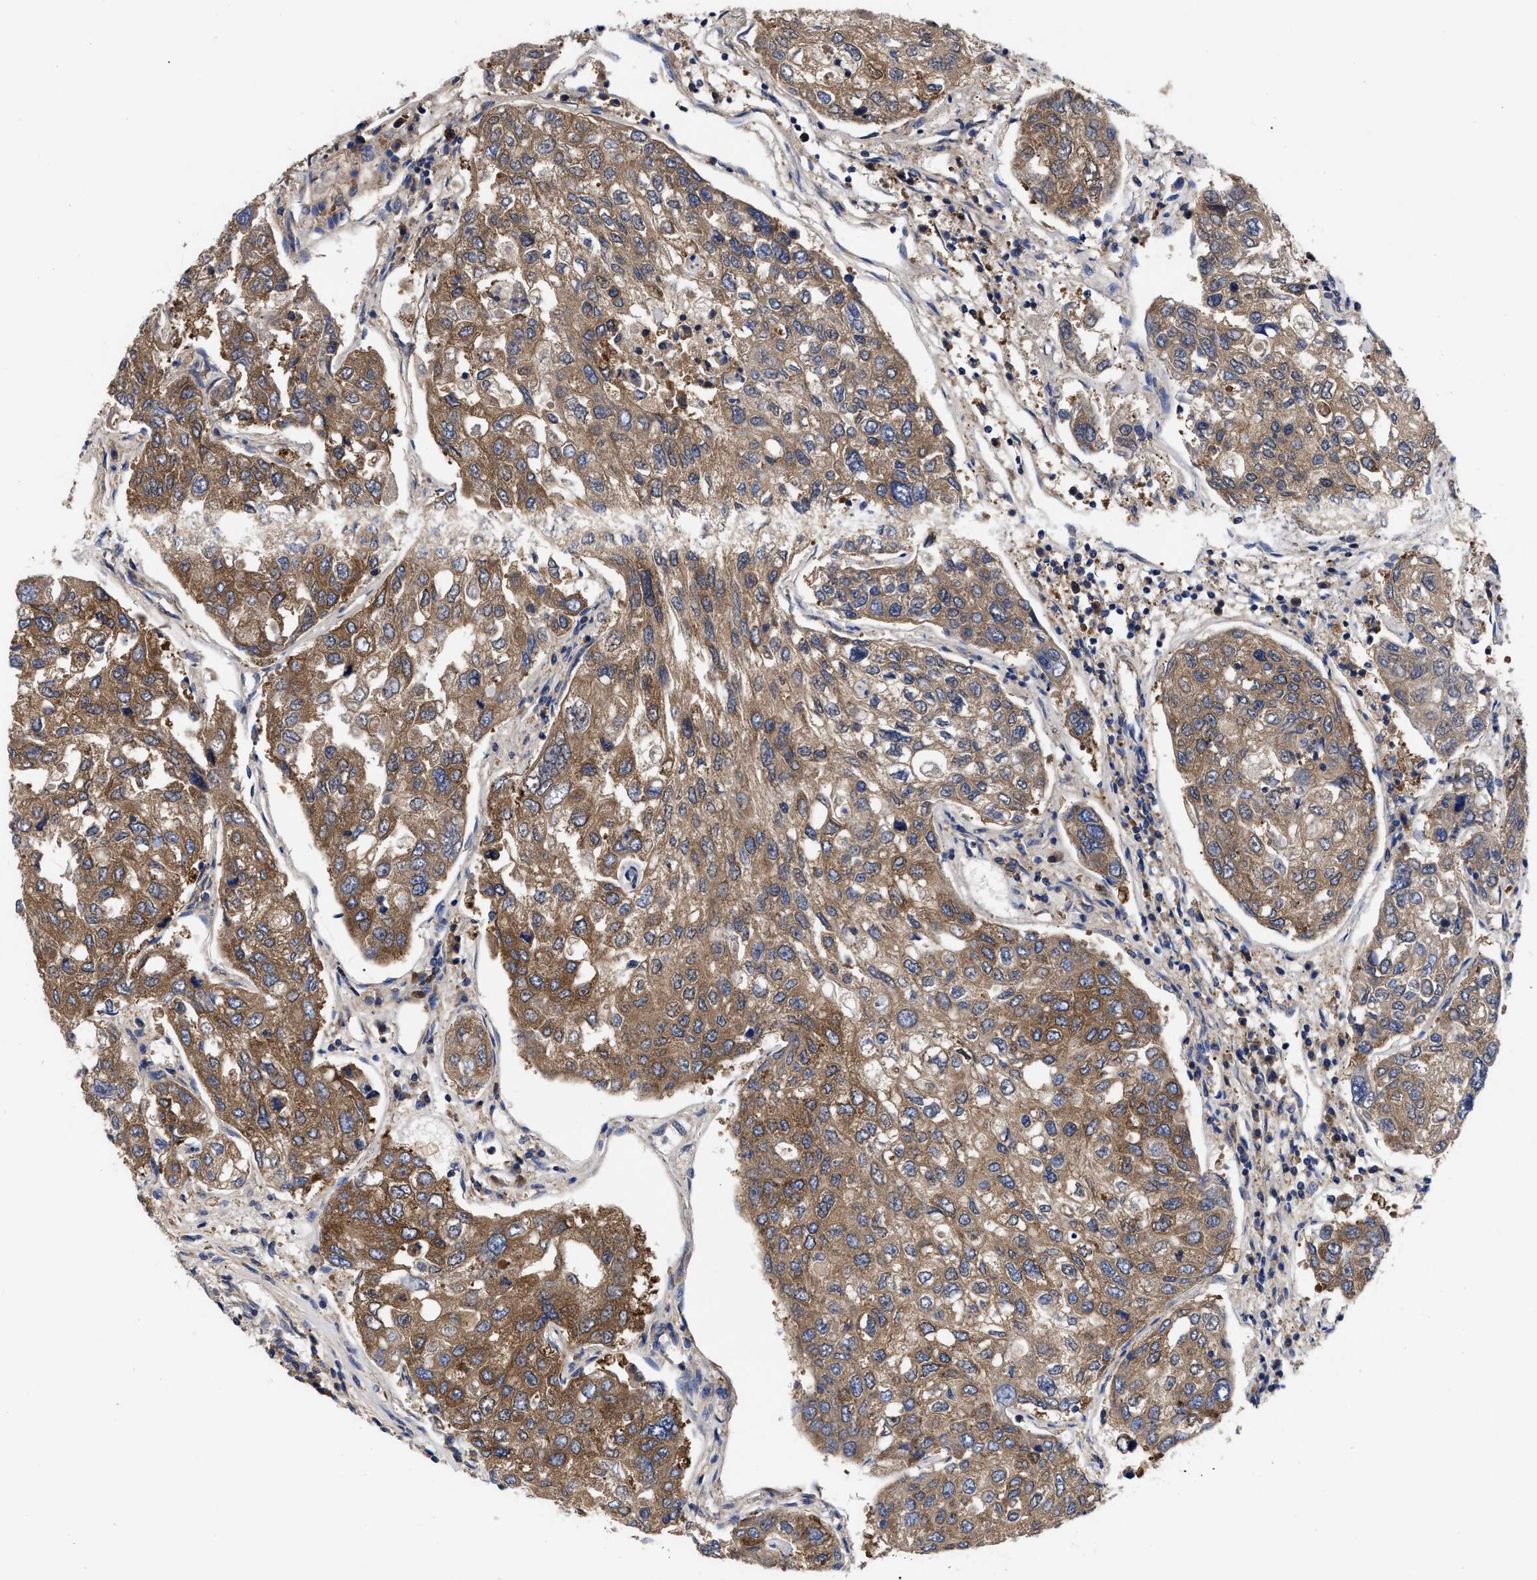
{"staining": {"intensity": "moderate", "quantity": ">75%", "location": "cytoplasmic/membranous"}, "tissue": "urothelial cancer", "cell_type": "Tumor cells", "image_type": "cancer", "snomed": [{"axis": "morphology", "description": "Urothelial carcinoma, High grade"}, {"axis": "topography", "description": "Lymph node"}, {"axis": "topography", "description": "Urinary bladder"}], "caption": "Approximately >75% of tumor cells in urothelial cancer exhibit moderate cytoplasmic/membranous protein staining as visualized by brown immunohistochemical staining.", "gene": "RBKS", "patient": {"sex": "male", "age": 51}}